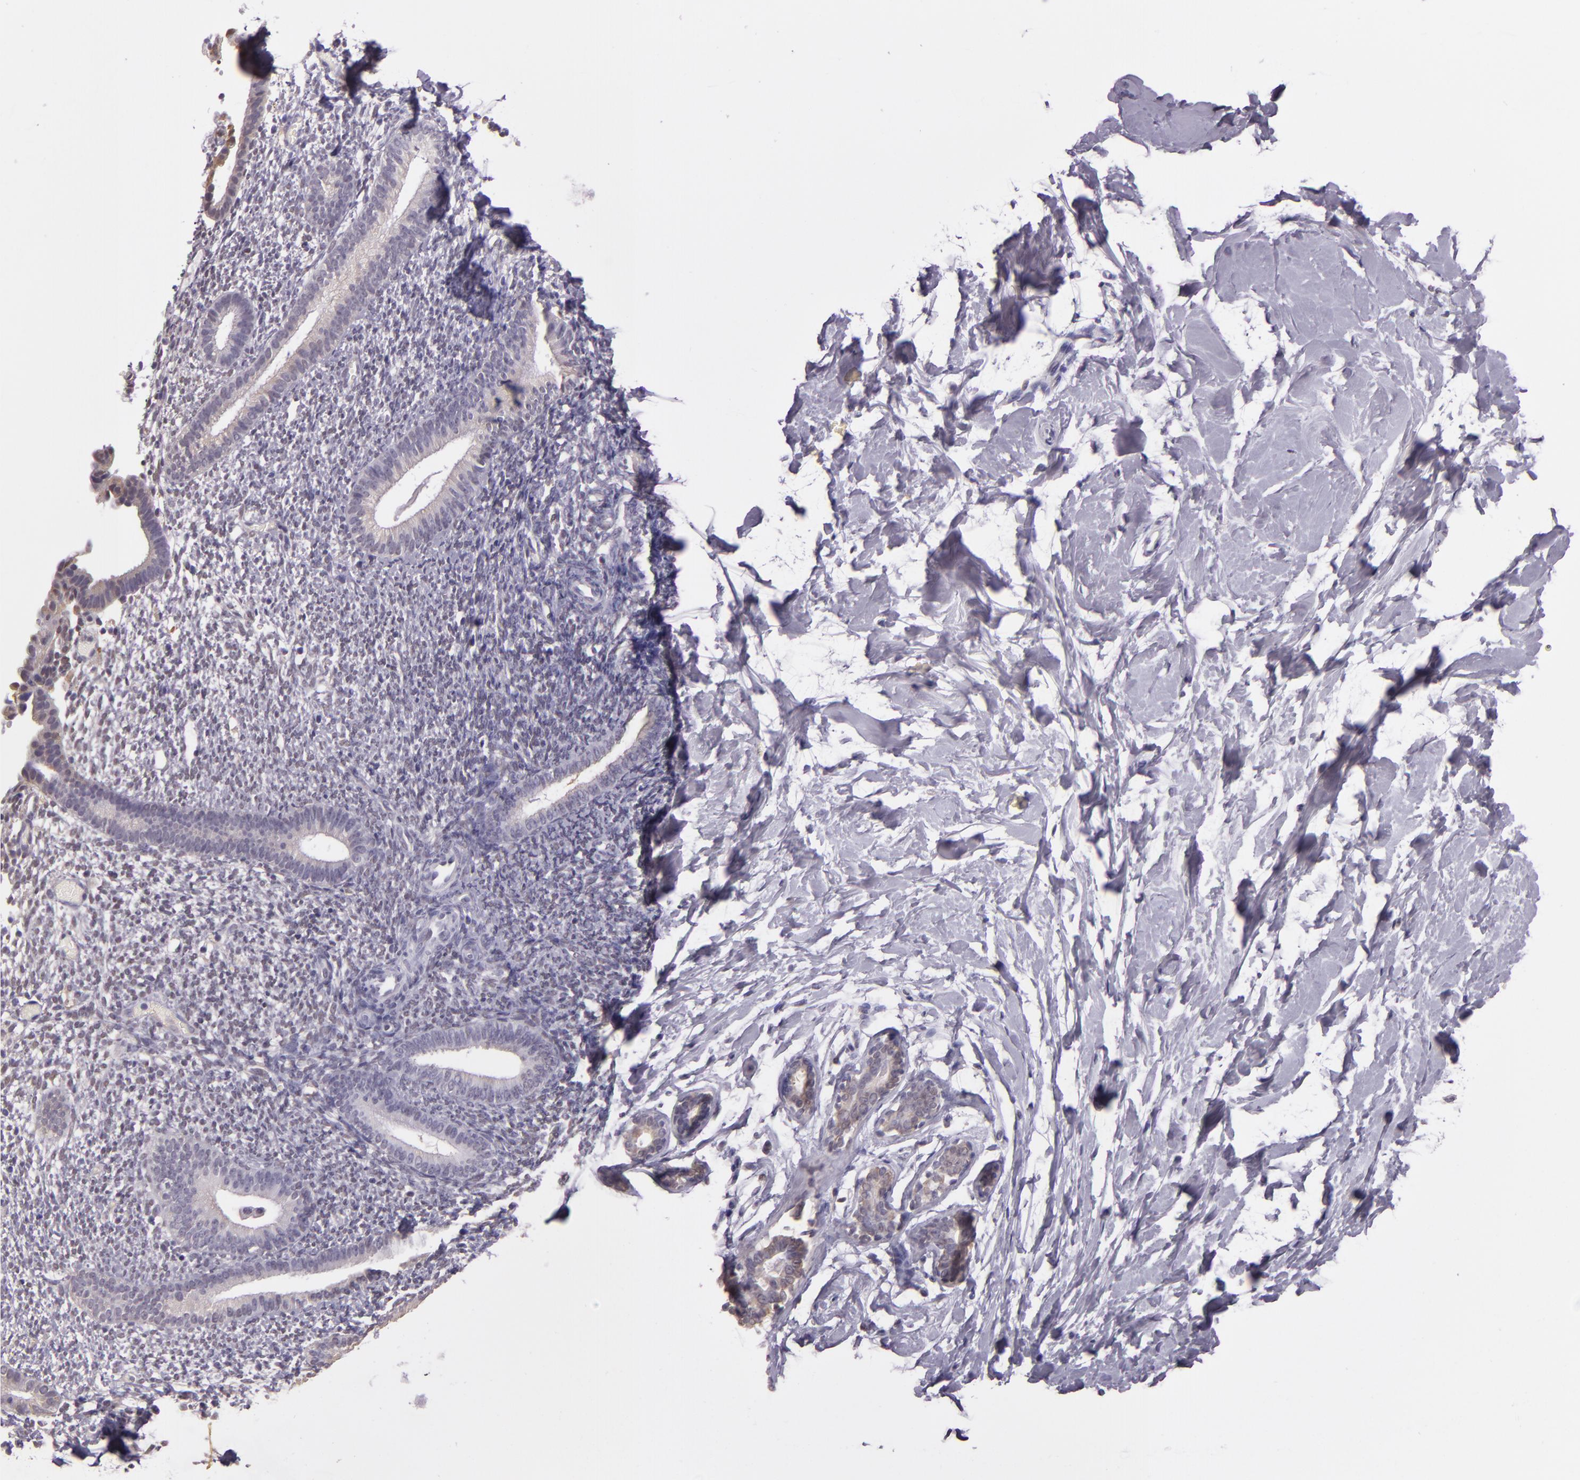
{"staining": {"intensity": "weak", "quantity": "<25%", "location": "nuclear"}, "tissue": "endometrium", "cell_type": "Cells in endometrial stroma", "image_type": "normal", "snomed": [{"axis": "morphology", "description": "Normal tissue, NOS"}, {"axis": "topography", "description": "Smooth muscle"}, {"axis": "topography", "description": "Endometrium"}], "caption": "This is an immunohistochemistry (IHC) image of benign endometrium. There is no positivity in cells in endometrial stroma.", "gene": "HSPA8", "patient": {"sex": "female", "age": 57}}